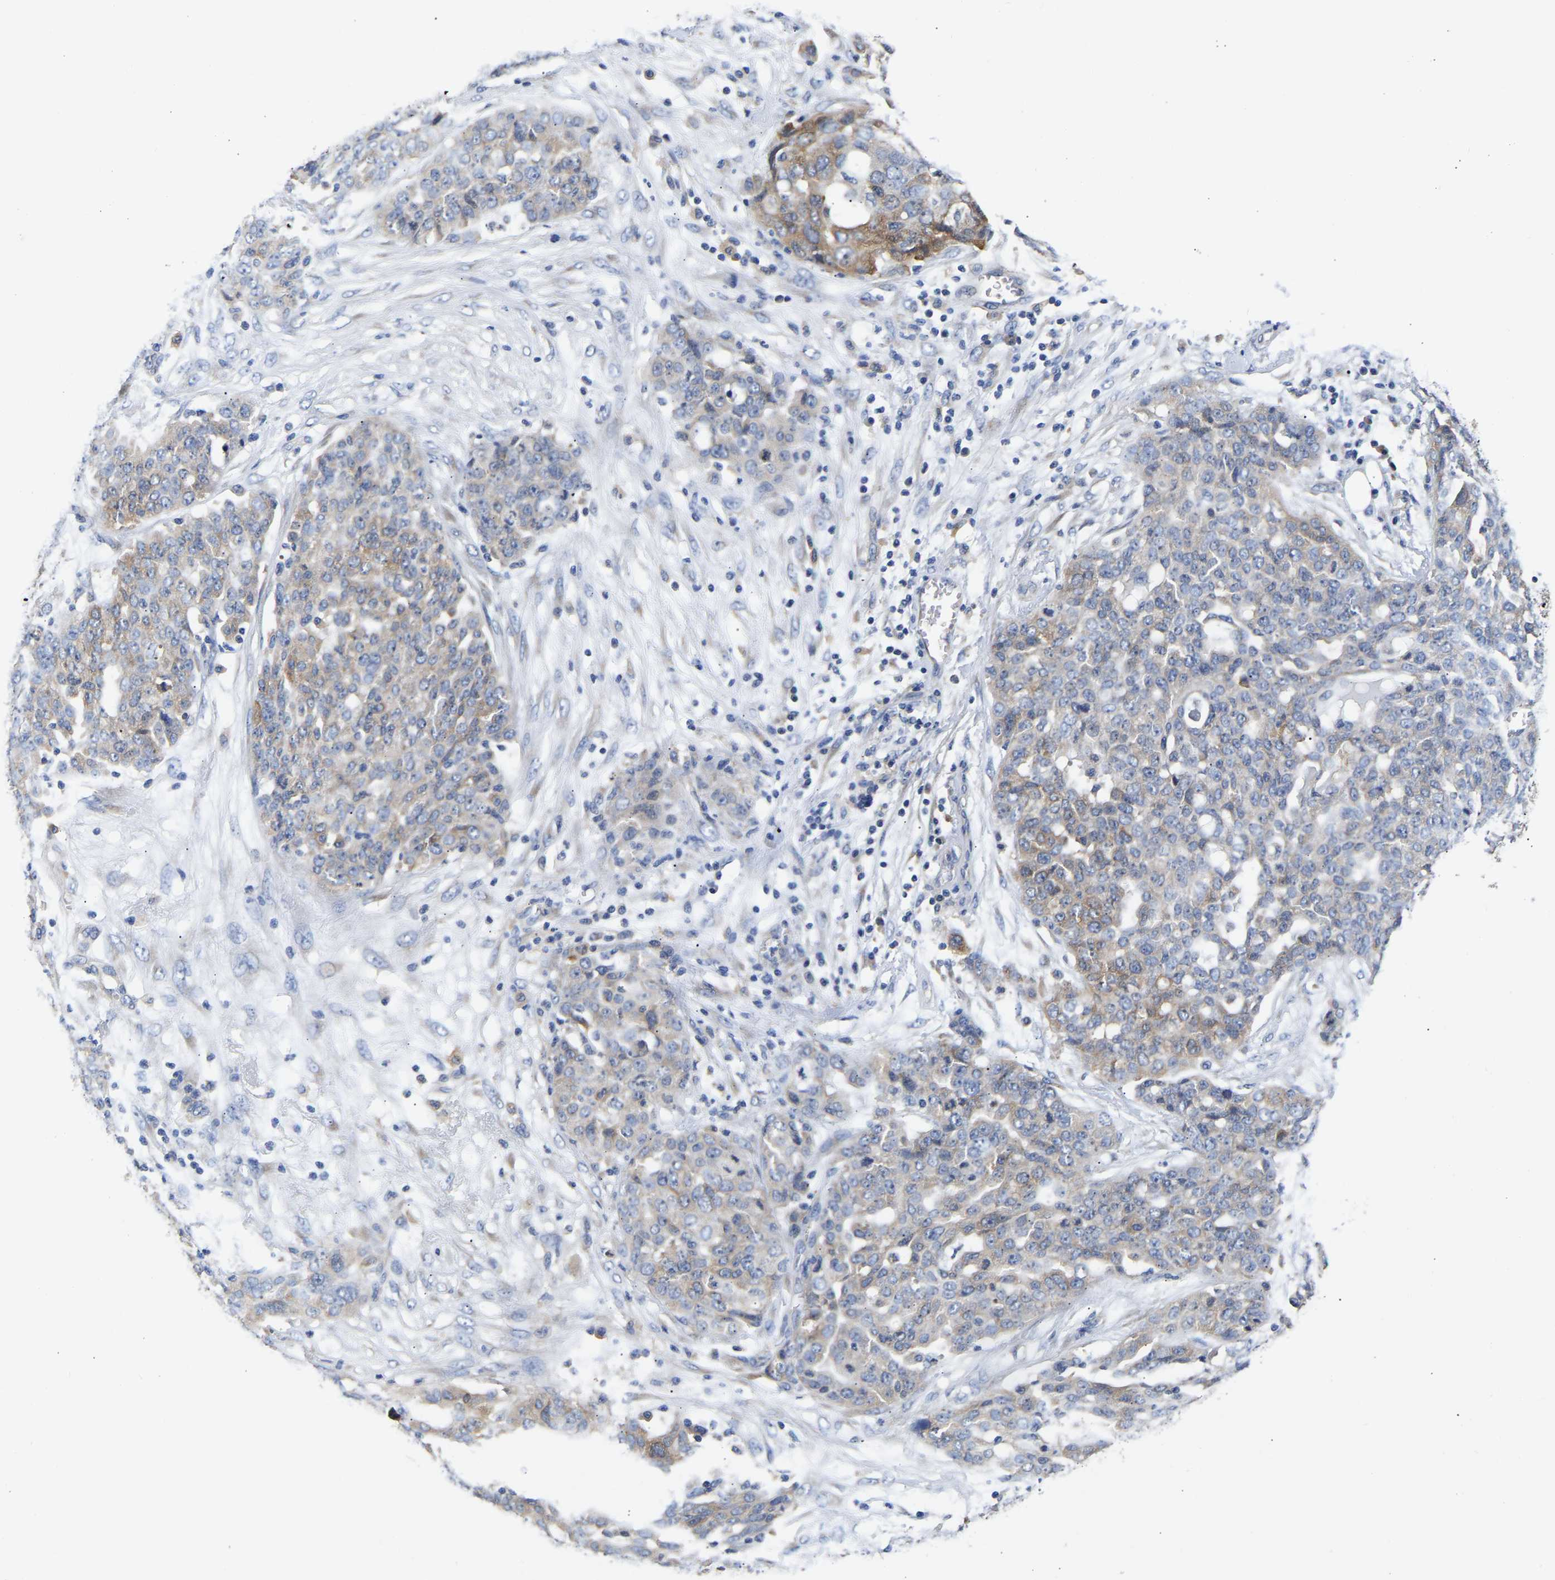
{"staining": {"intensity": "weak", "quantity": "25%-75%", "location": "cytoplasmic/membranous"}, "tissue": "ovarian cancer", "cell_type": "Tumor cells", "image_type": "cancer", "snomed": [{"axis": "morphology", "description": "Cystadenocarcinoma, serous, NOS"}, {"axis": "topography", "description": "Soft tissue"}, {"axis": "topography", "description": "Ovary"}], "caption": "A low amount of weak cytoplasmic/membranous positivity is present in about 25%-75% of tumor cells in ovarian cancer (serous cystadenocarcinoma) tissue.", "gene": "CCDC6", "patient": {"sex": "female", "age": 57}}